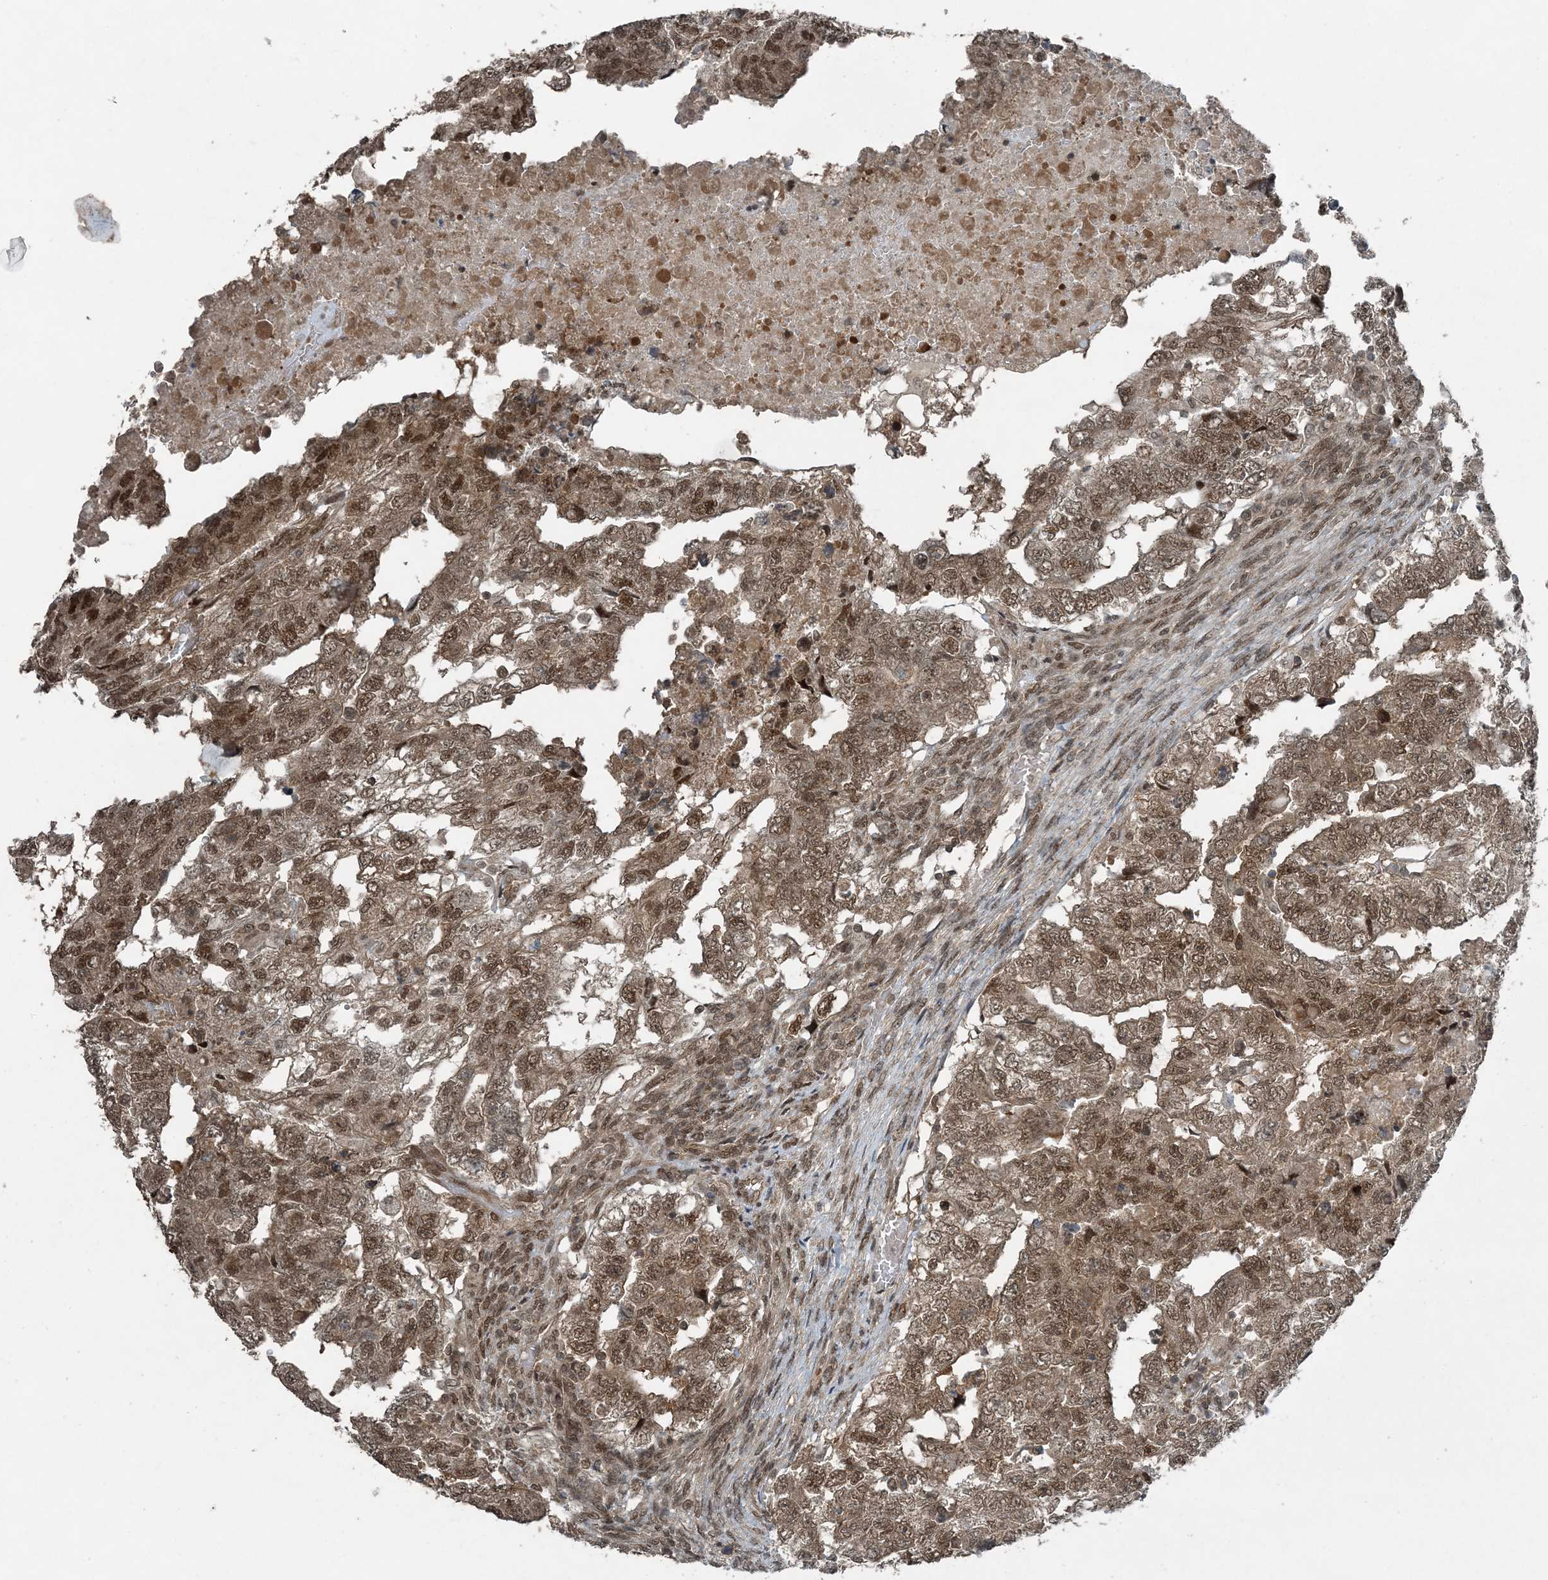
{"staining": {"intensity": "moderate", "quantity": ">75%", "location": "cytoplasmic/membranous,nuclear"}, "tissue": "testis cancer", "cell_type": "Tumor cells", "image_type": "cancer", "snomed": [{"axis": "morphology", "description": "Carcinoma, Embryonal, NOS"}, {"axis": "topography", "description": "Testis"}], "caption": "A micrograph of testis embryonal carcinoma stained for a protein shows moderate cytoplasmic/membranous and nuclear brown staining in tumor cells.", "gene": "COPS7B", "patient": {"sex": "male", "age": 36}}